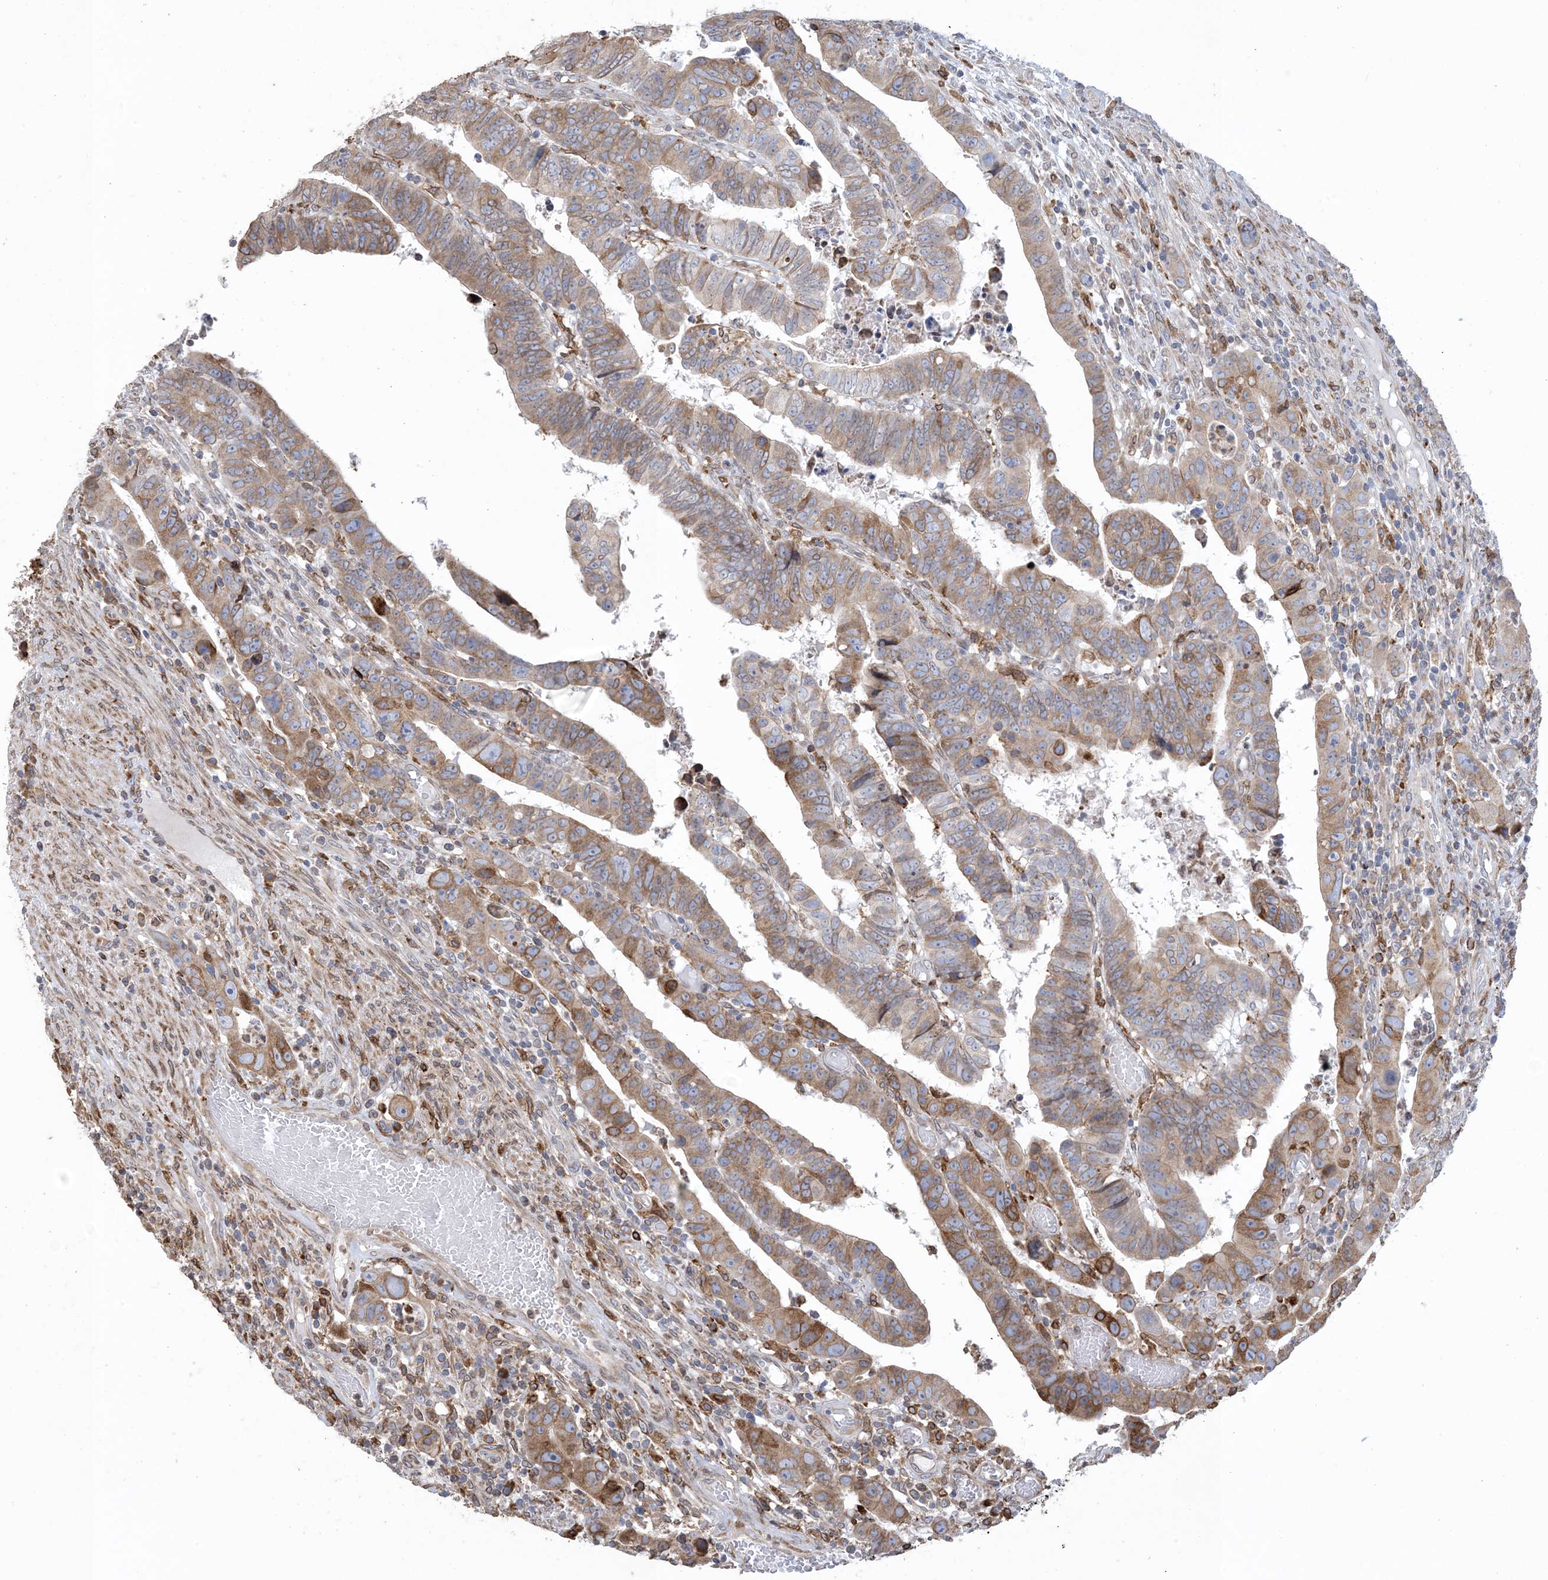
{"staining": {"intensity": "moderate", "quantity": ">75%", "location": "cytoplasmic/membranous"}, "tissue": "colorectal cancer", "cell_type": "Tumor cells", "image_type": "cancer", "snomed": [{"axis": "morphology", "description": "Normal tissue, NOS"}, {"axis": "morphology", "description": "Adenocarcinoma, NOS"}, {"axis": "topography", "description": "Rectum"}], "caption": "Immunohistochemical staining of adenocarcinoma (colorectal) shows medium levels of moderate cytoplasmic/membranous protein expression in about >75% of tumor cells.", "gene": "SHANK1", "patient": {"sex": "female", "age": 65}}